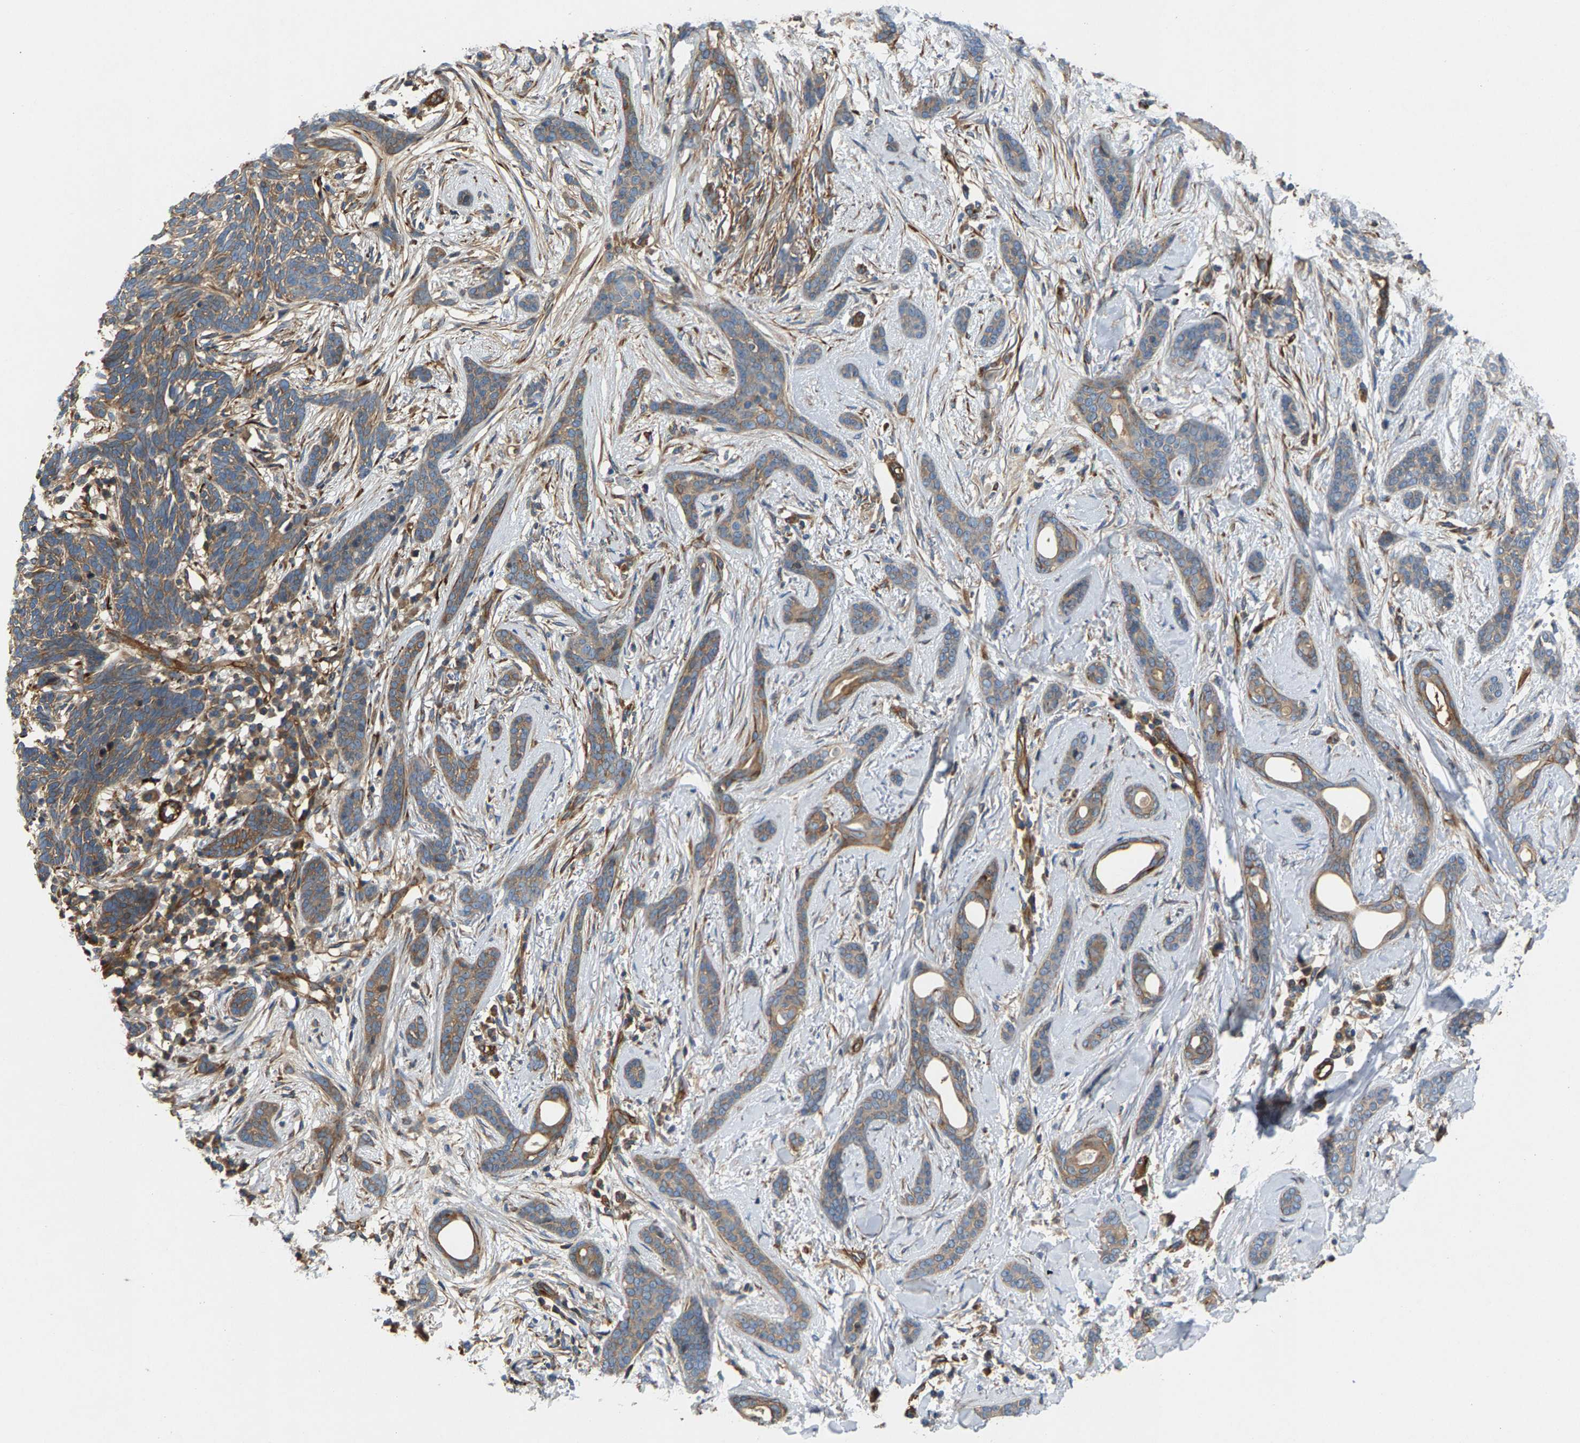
{"staining": {"intensity": "weak", "quantity": "25%-75%", "location": "cytoplasmic/membranous"}, "tissue": "skin cancer", "cell_type": "Tumor cells", "image_type": "cancer", "snomed": [{"axis": "morphology", "description": "Basal cell carcinoma"}, {"axis": "morphology", "description": "Adnexal tumor, benign"}, {"axis": "topography", "description": "Skin"}], "caption": "Benign adnexal tumor (skin) stained with DAB (3,3'-diaminobenzidine) IHC exhibits low levels of weak cytoplasmic/membranous positivity in about 25%-75% of tumor cells.", "gene": "PDCL", "patient": {"sex": "female", "age": 42}}